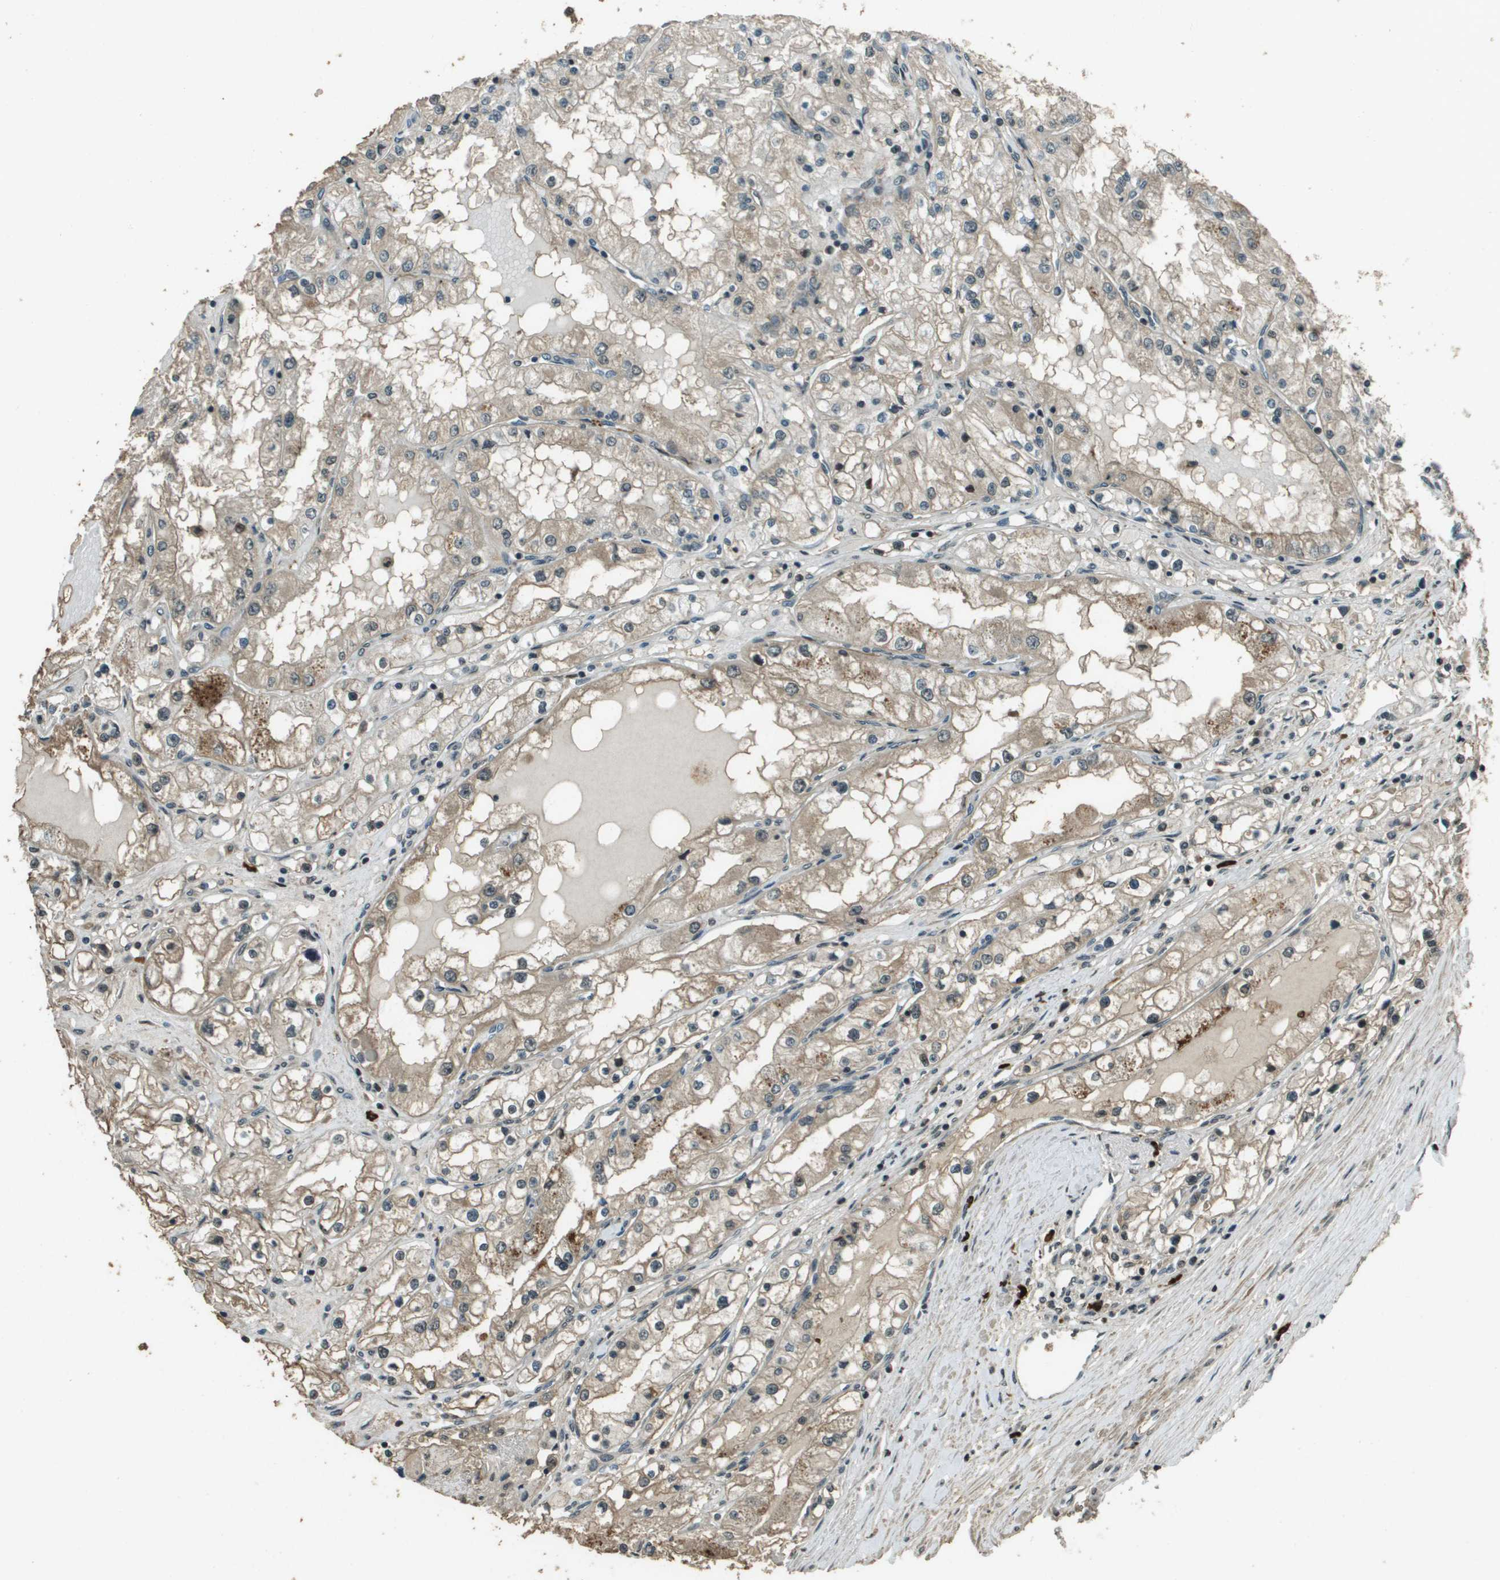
{"staining": {"intensity": "moderate", "quantity": ">75%", "location": "cytoplasmic/membranous"}, "tissue": "renal cancer", "cell_type": "Tumor cells", "image_type": "cancer", "snomed": [{"axis": "morphology", "description": "Adenocarcinoma, NOS"}, {"axis": "topography", "description": "Kidney"}], "caption": "Tumor cells show medium levels of moderate cytoplasmic/membranous staining in about >75% of cells in human renal cancer (adenocarcinoma).", "gene": "SDC3", "patient": {"sex": "male", "age": 68}}